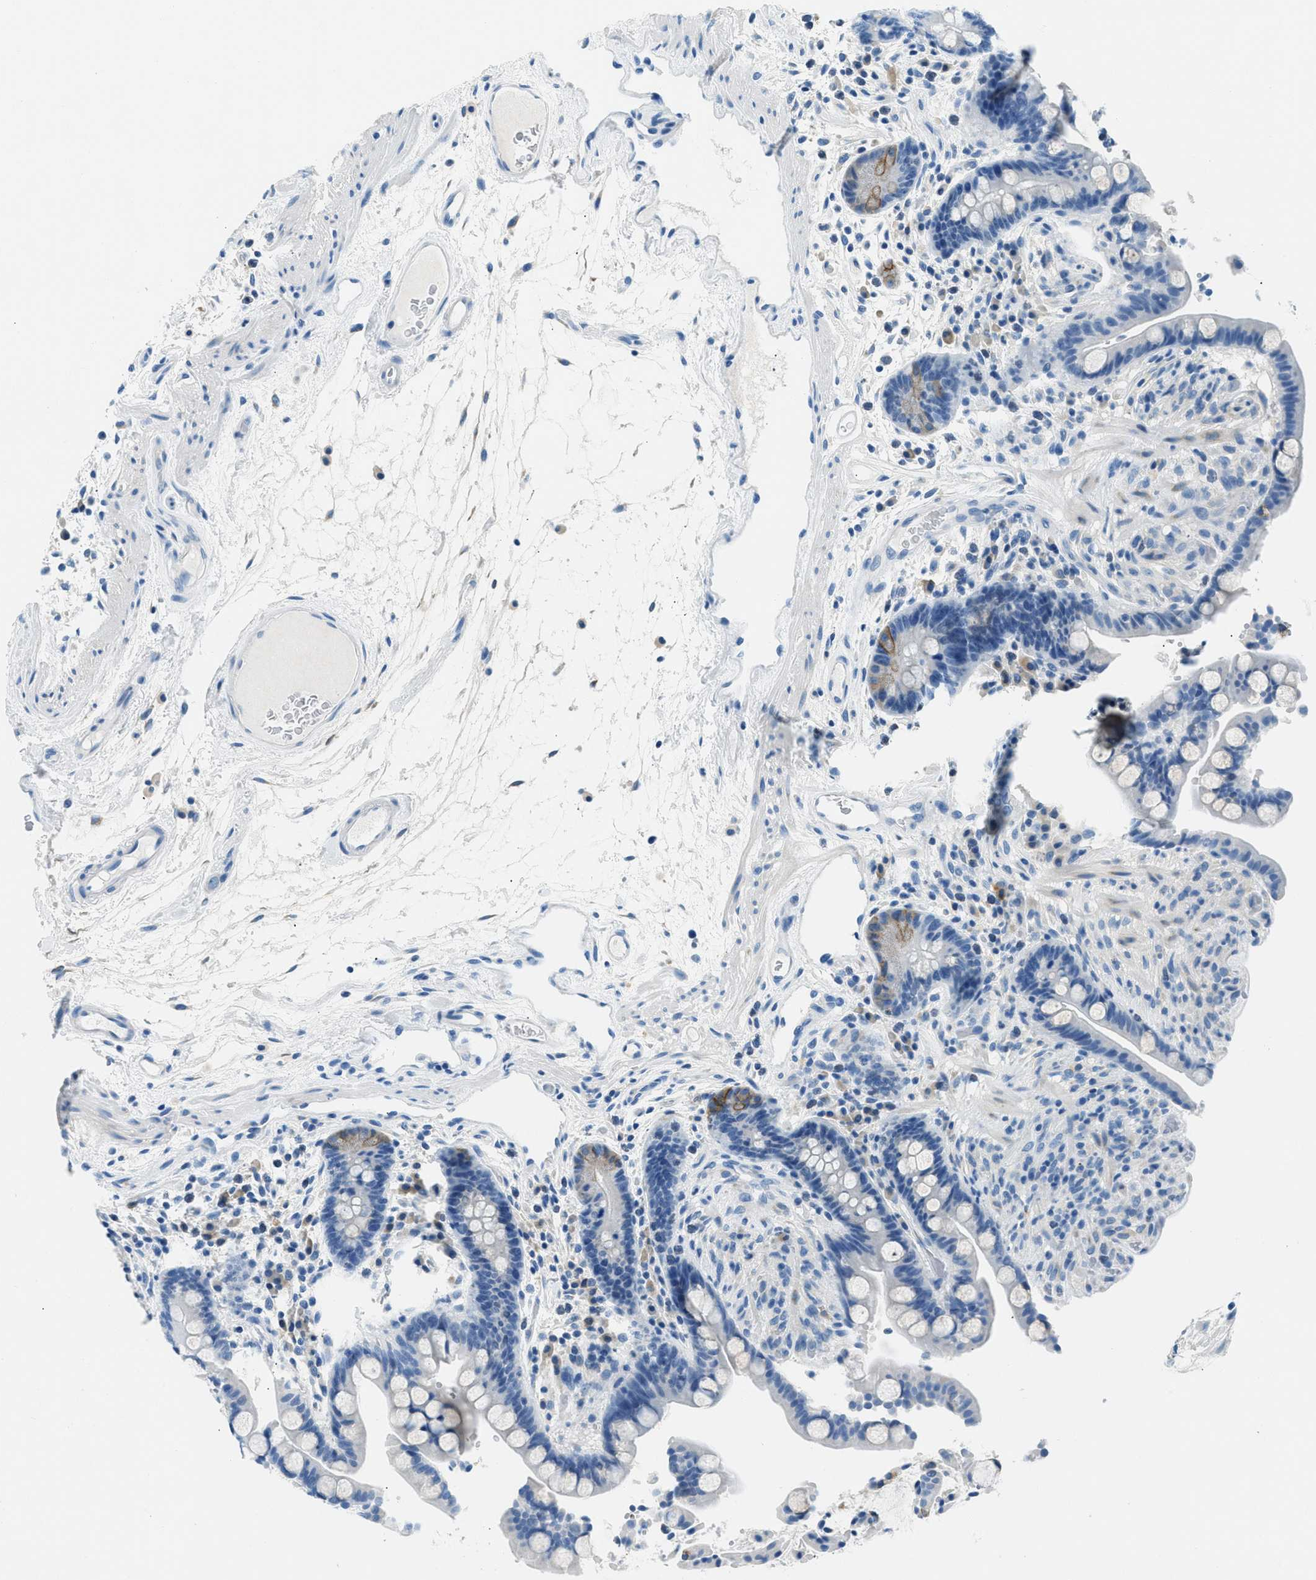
{"staining": {"intensity": "negative", "quantity": "none", "location": "none"}, "tissue": "colon", "cell_type": "Endothelial cells", "image_type": "normal", "snomed": [{"axis": "morphology", "description": "Normal tissue, NOS"}, {"axis": "topography", "description": "Colon"}], "caption": "This is an immunohistochemistry histopathology image of unremarkable human colon. There is no expression in endothelial cells.", "gene": "CLDN18", "patient": {"sex": "male", "age": 73}}